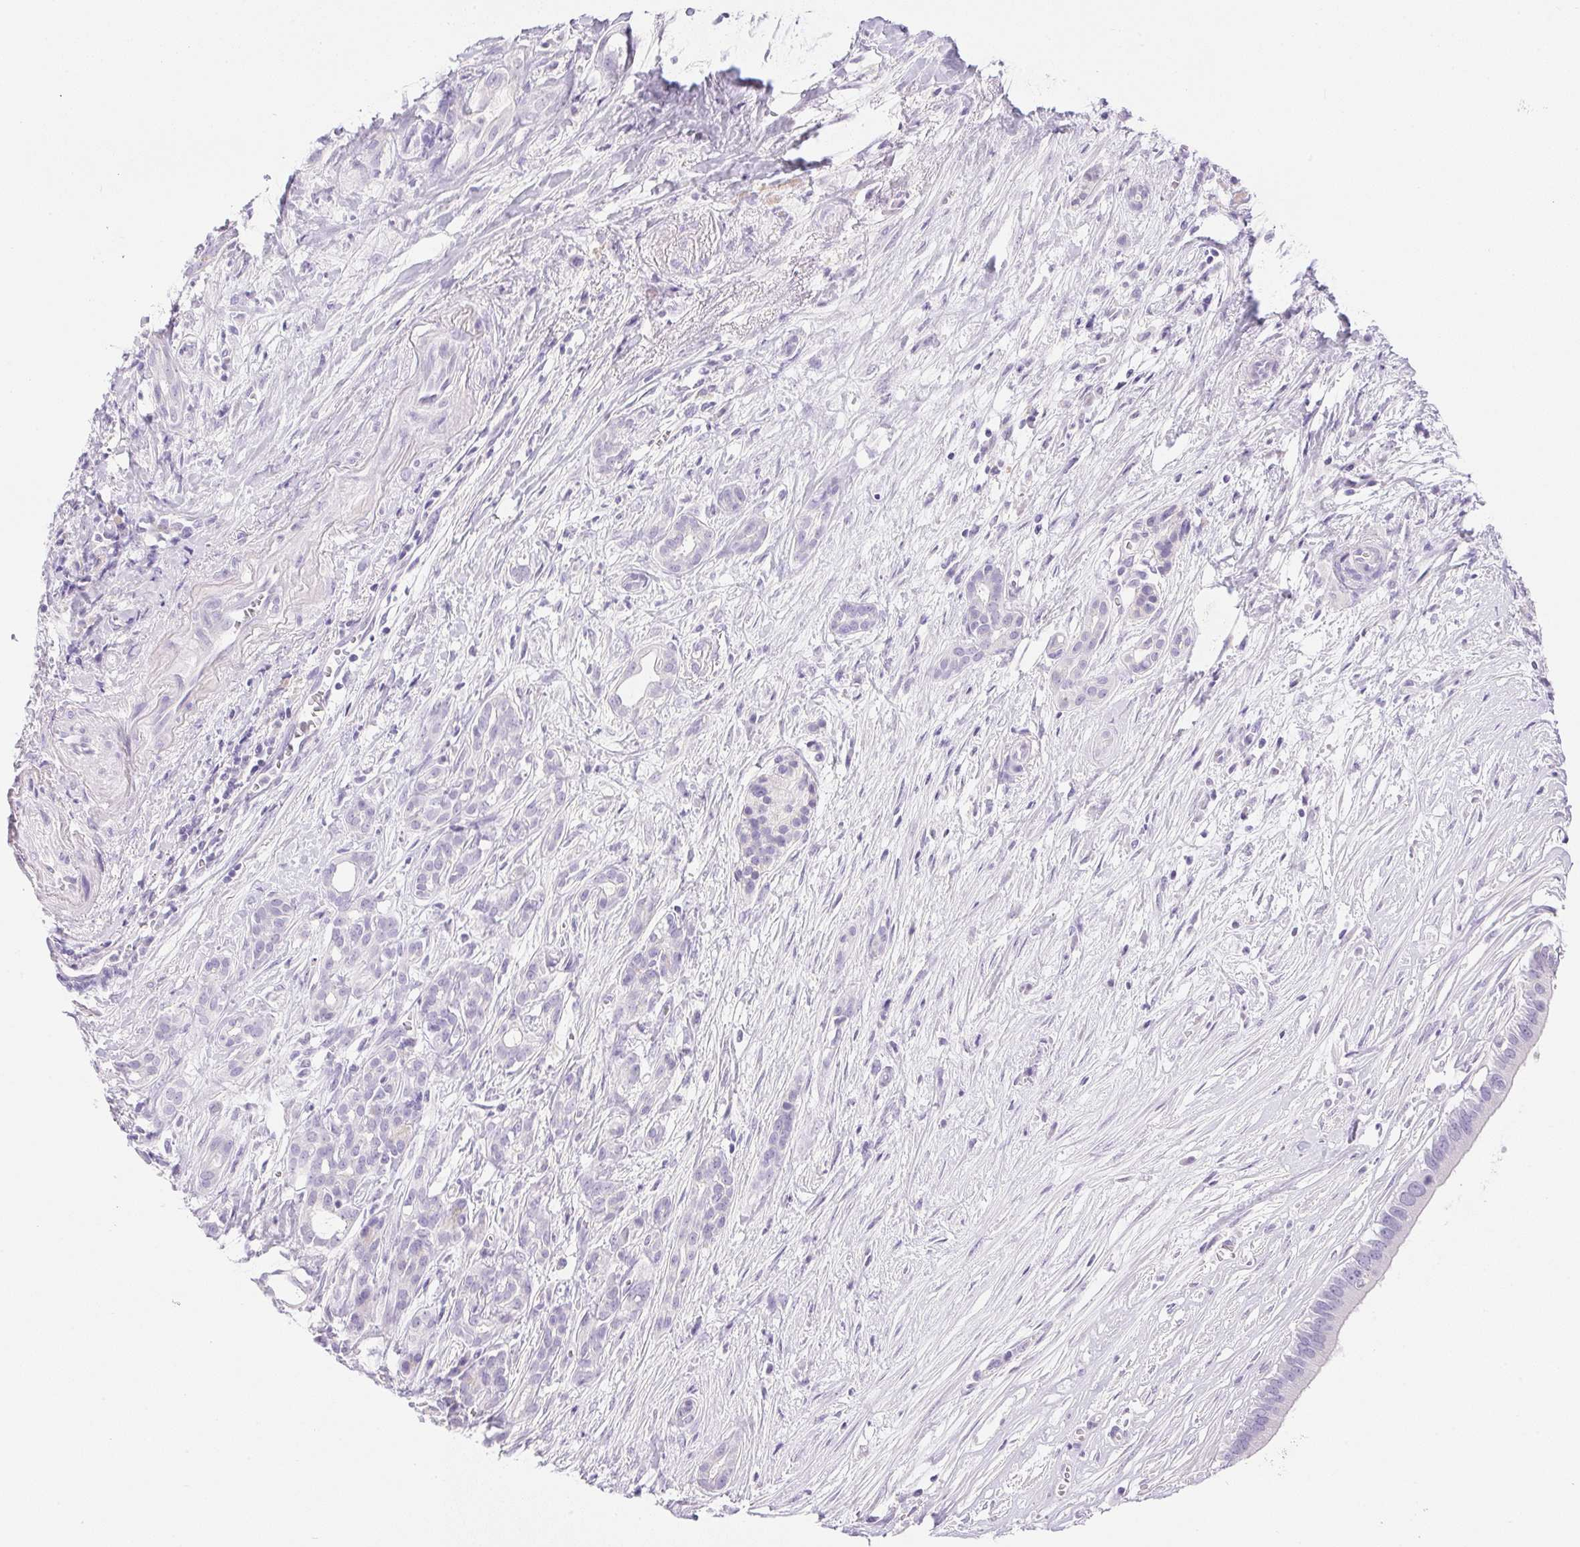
{"staining": {"intensity": "negative", "quantity": "none", "location": "none"}, "tissue": "pancreatic cancer", "cell_type": "Tumor cells", "image_type": "cancer", "snomed": [{"axis": "morphology", "description": "Adenocarcinoma, NOS"}, {"axis": "topography", "description": "Pancreas"}], "caption": "Immunohistochemical staining of human pancreatic cancer (adenocarcinoma) reveals no significant expression in tumor cells.", "gene": "ATP6V0A4", "patient": {"sex": "male", "age": 61}}